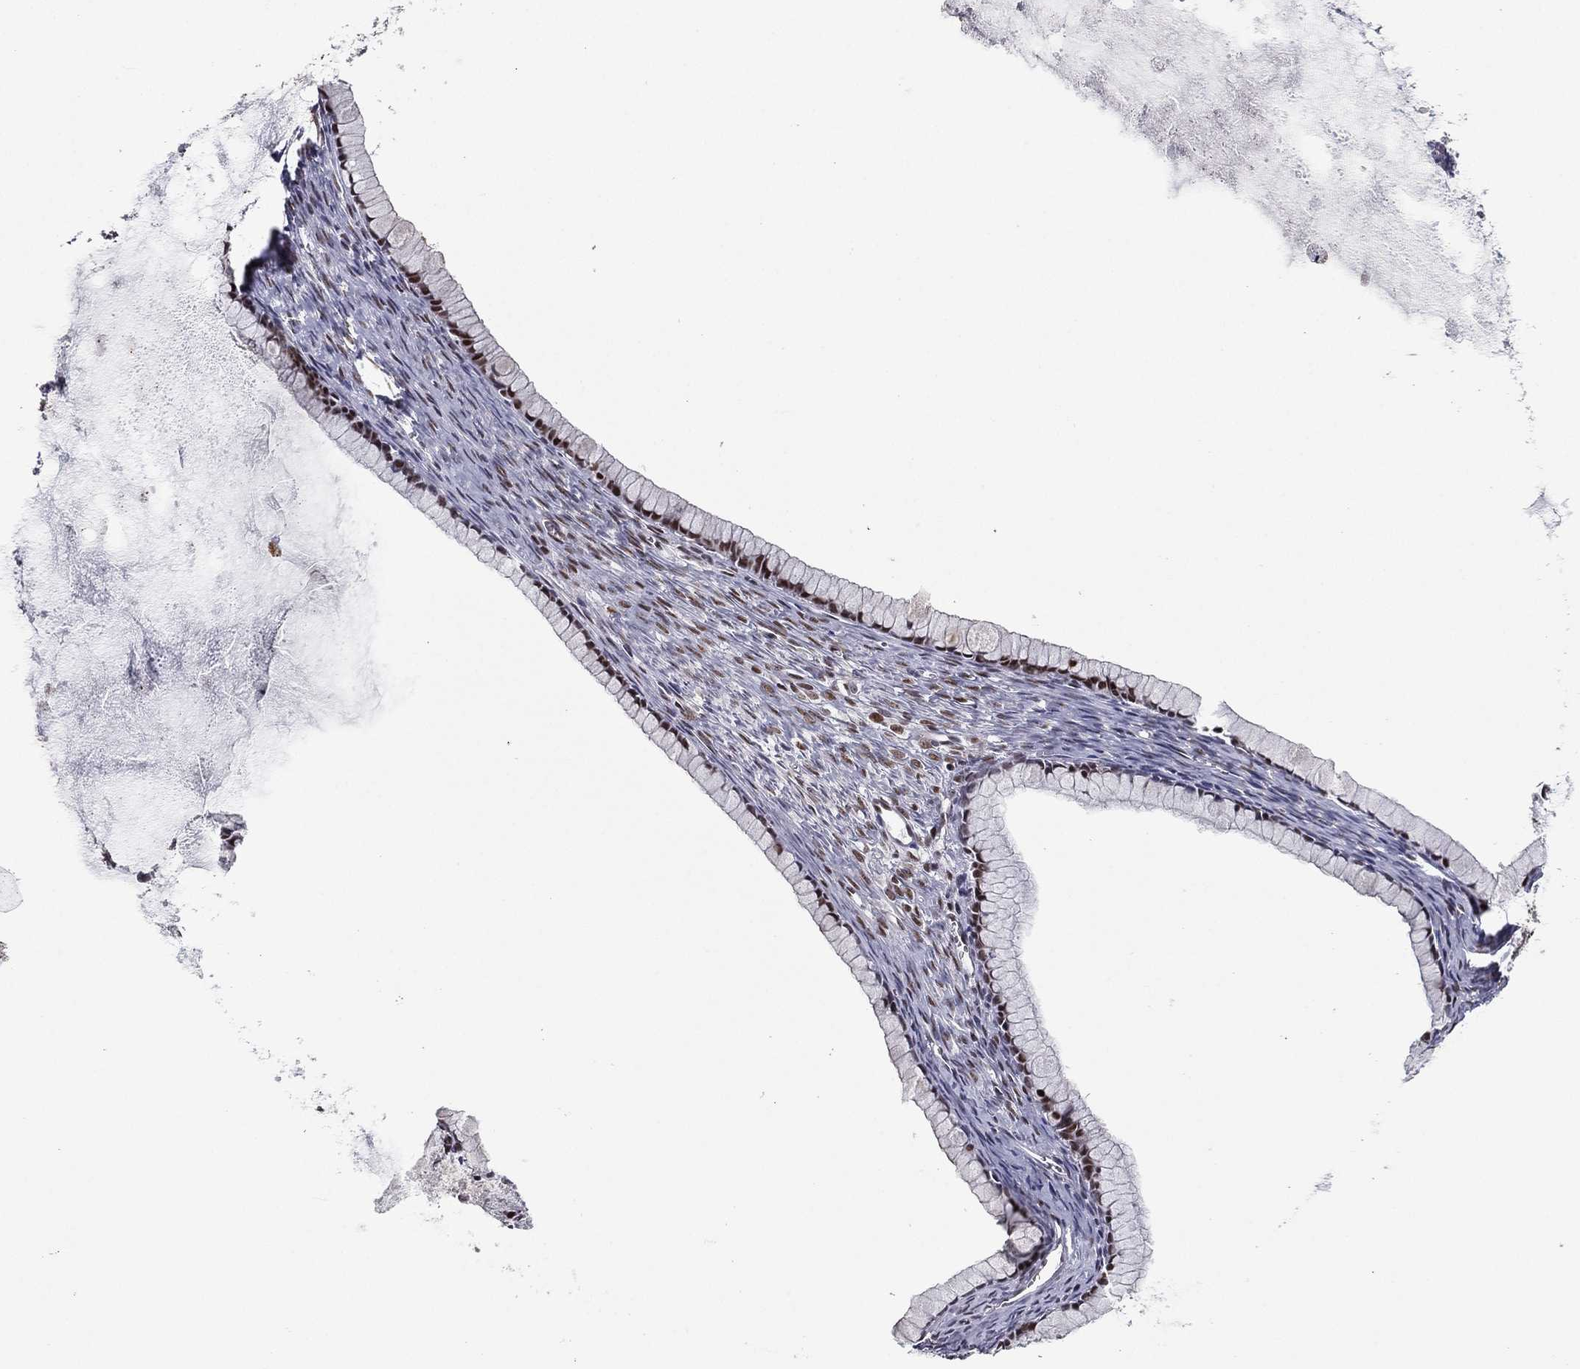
{"staining": {"intensity": "strong", "quantity": ">75%", "location": "nuclear"}, "tissue": "ovarian cancer", "cell_type": "Tumor cells", "image_type": "cancer", "snomed": [{"axis": "morphology", "description": "Cystadenocarcinoma, mucinous, NOS"}, {"axis": "topography", "description": "Ovary"}], "caption": "A micrograph showing strong nuclear positivity in about >75% of tumor cells in ovarian mucinous cystadenocarcinoma, as visualized by brown immunohistochemical staining.", "gene": "GPALPP1", "patient": {"sex": "female", "age": 41}}